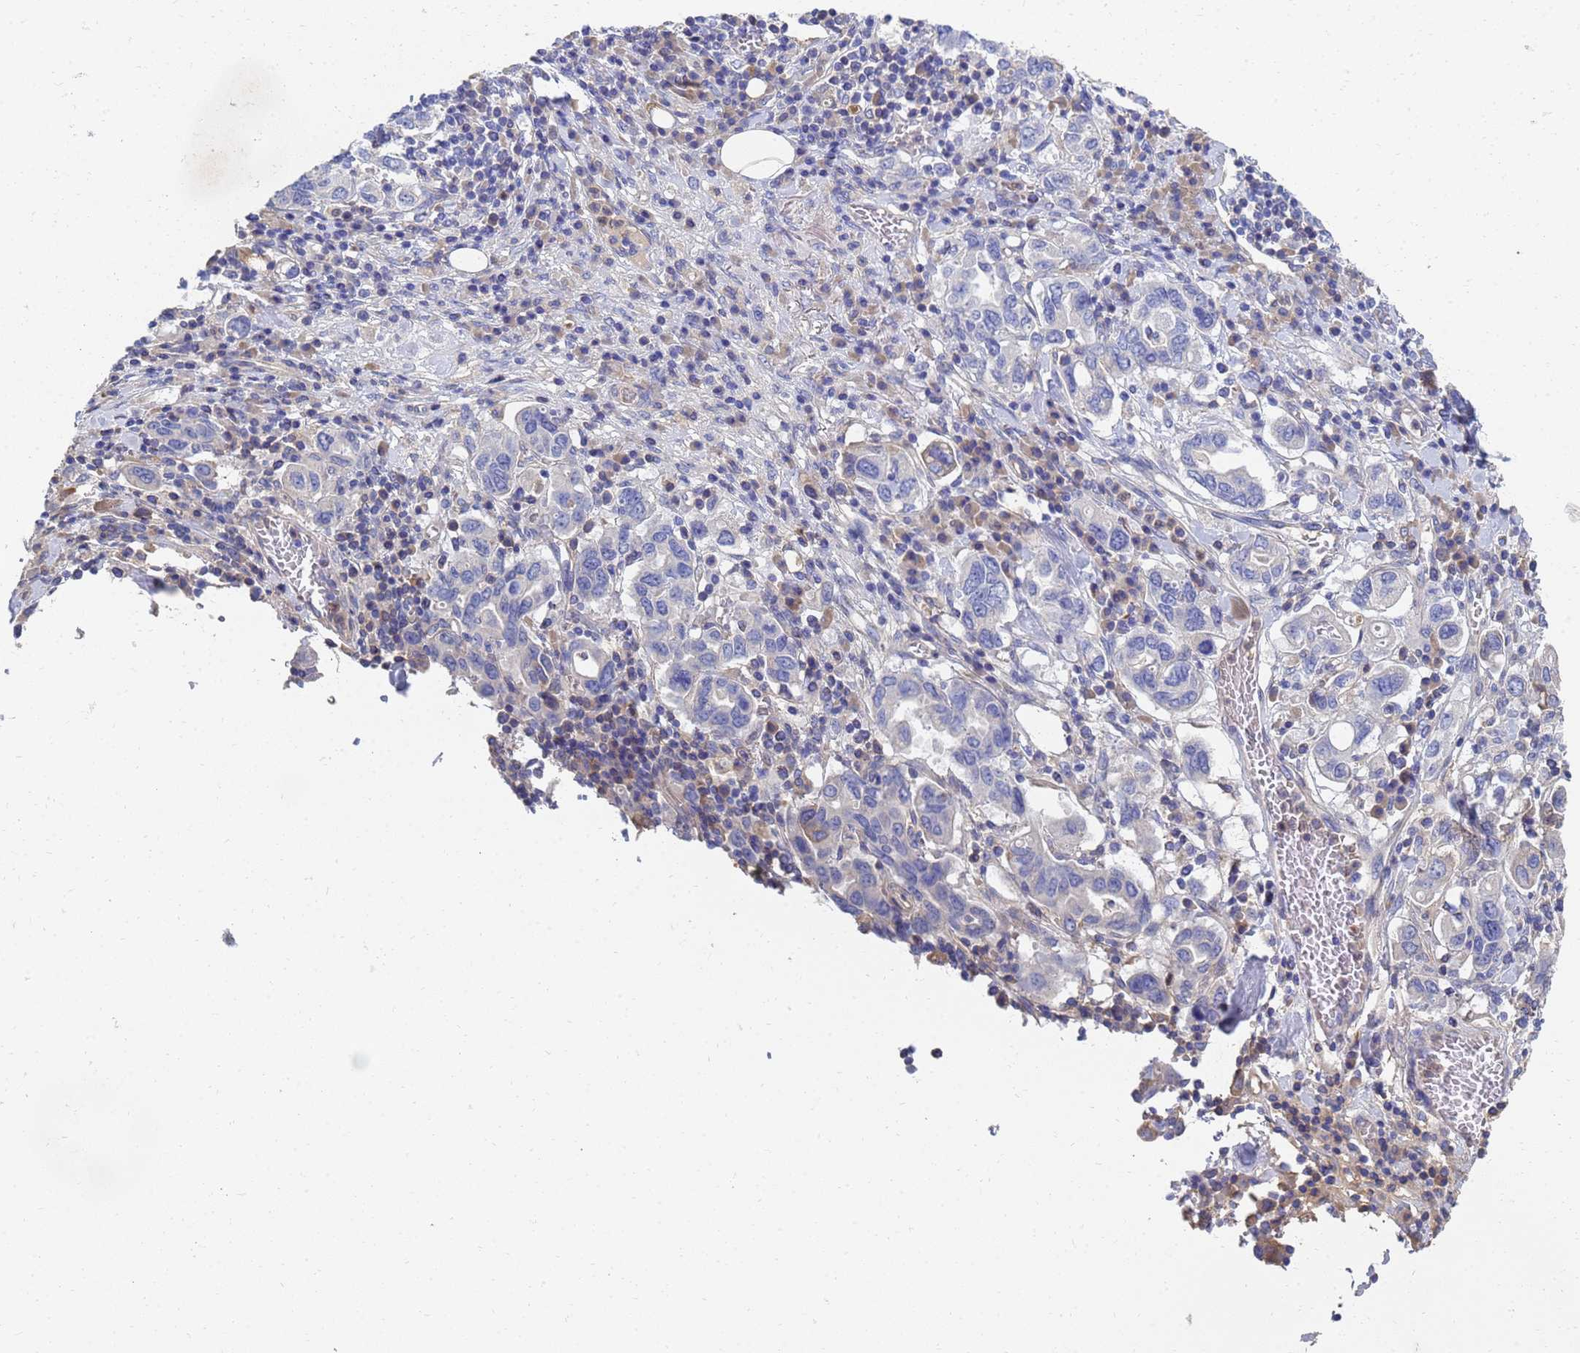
{"staining": {"intensity": "negative", "quantity": "none", "location": "none"}, "tissue": "stomach cancer", "cell_type": "Tumor cells", "image_type": "cancer", "snomed": [{"axis": "morphology", "description": "Adenocarcinoma, NOS"}, {"axis": "topography", "description": "Stomach, upper"}, {"axis": "topography", "description": "Stomach"}], "caption": "Immunohistochemistry micrograph of neoplastic tissue: stomach cancer (adenocarcinoma) stained with DAB (3,3'-diaminobenzidine) displays no significant protein positivity in tumor cells. Brightfield microscopy of IHC stained with DAB (3,3'-diaminobenzidine) (brown) and hematoxylin (blue), captured at high magnification.", "gene": "LBX2", "patient": {"sex": "male", "age": 62}}